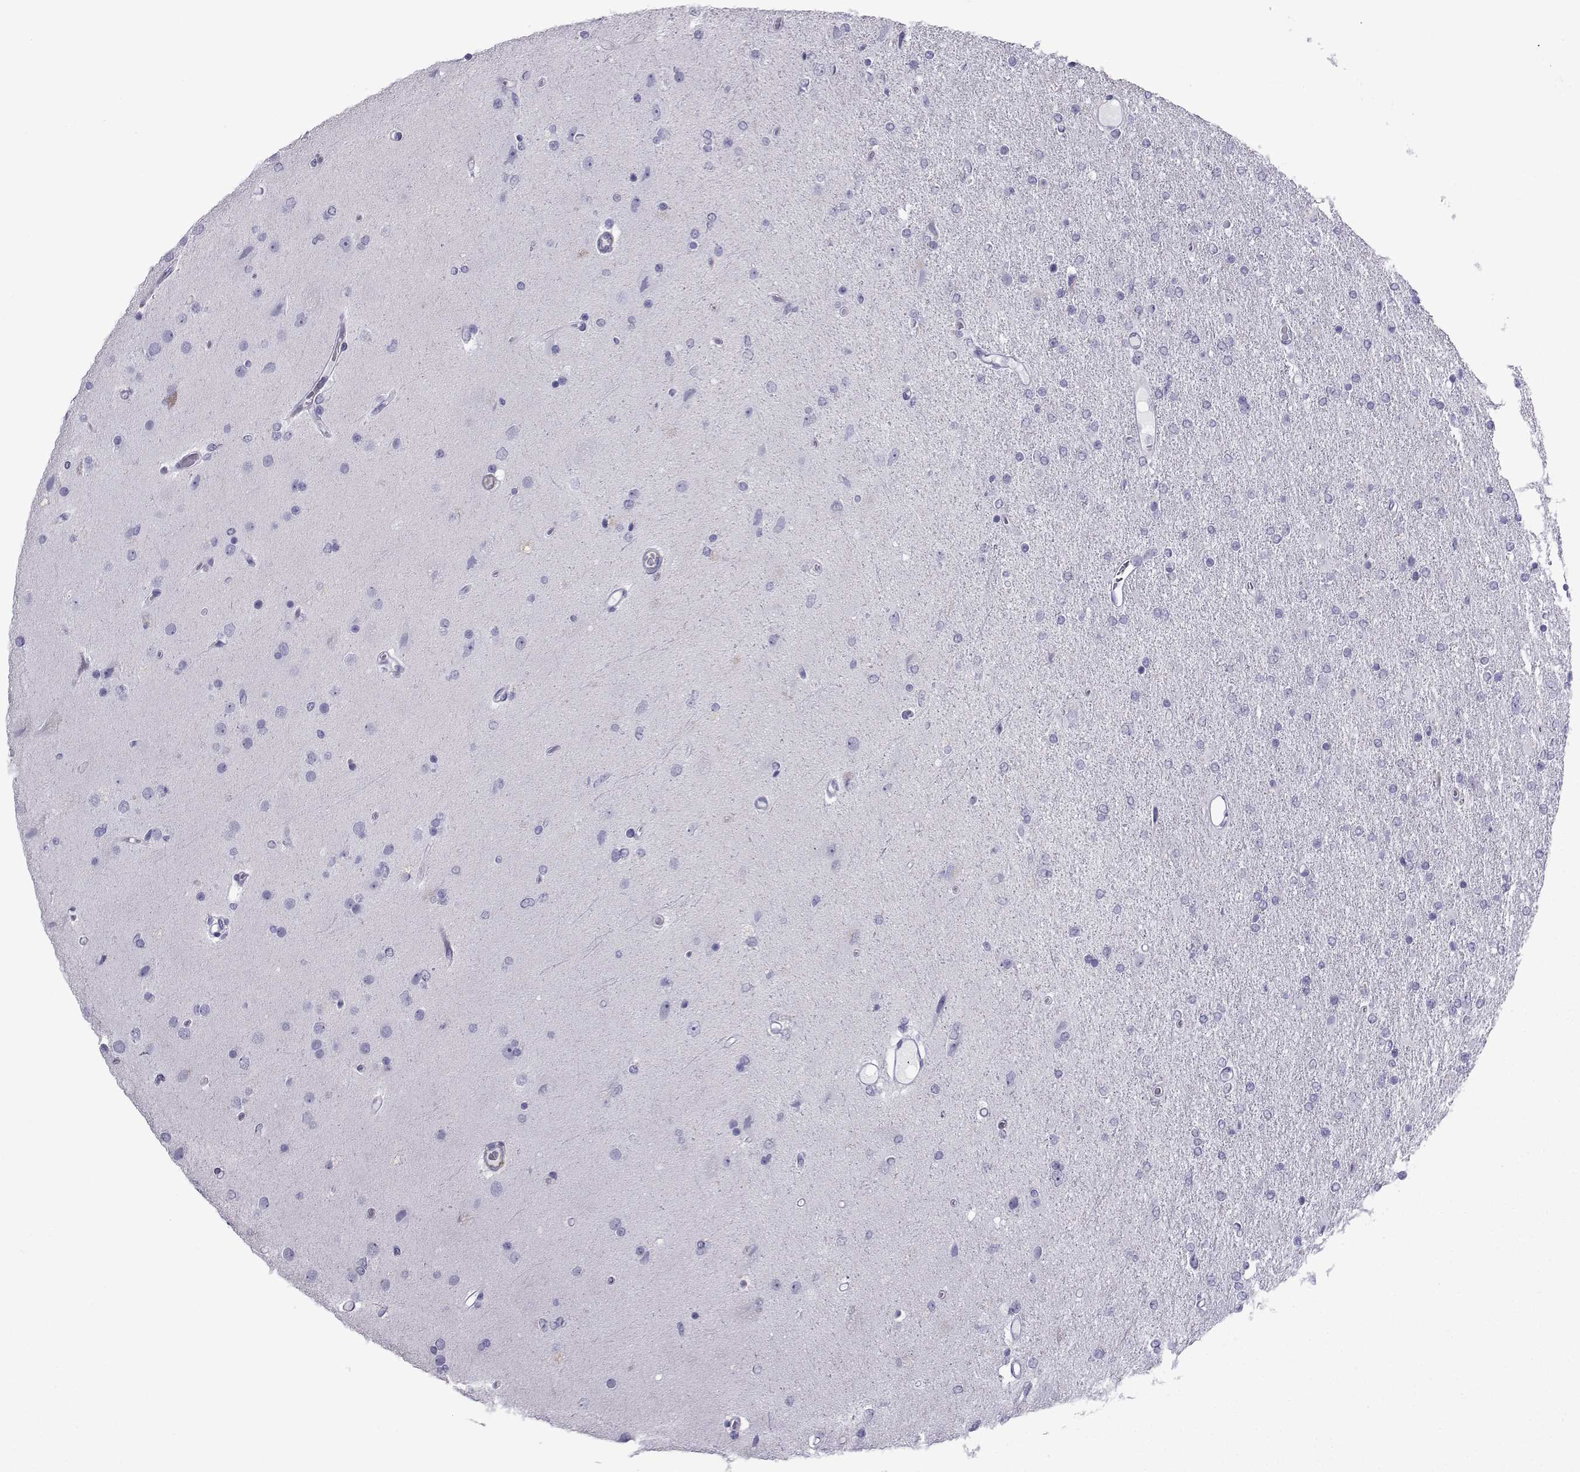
{"staining": {"intensity": "negative", "quantity": "none", "location": "none"}, "tissue": "glioma", "cell_type": "Tumor cells", "image_type": "cancer", "snomed": [{"axis": "morphology", "description": "Glioma, malignant, High grade"}, {"axis": "topography", "description": "Cerebral cortex"}], "caption": "An IHC micrograph of glioma is shown. There is no staining in tumor cells of glioma. (Stains: DAB (3,3'-diaminobenzidine) IHC with hematoxylin counter stain, Microscopy: brightfield microscopy at high magnification).", "gene": "SPANXD", "patient": {"sex": "male", "age": 70}}